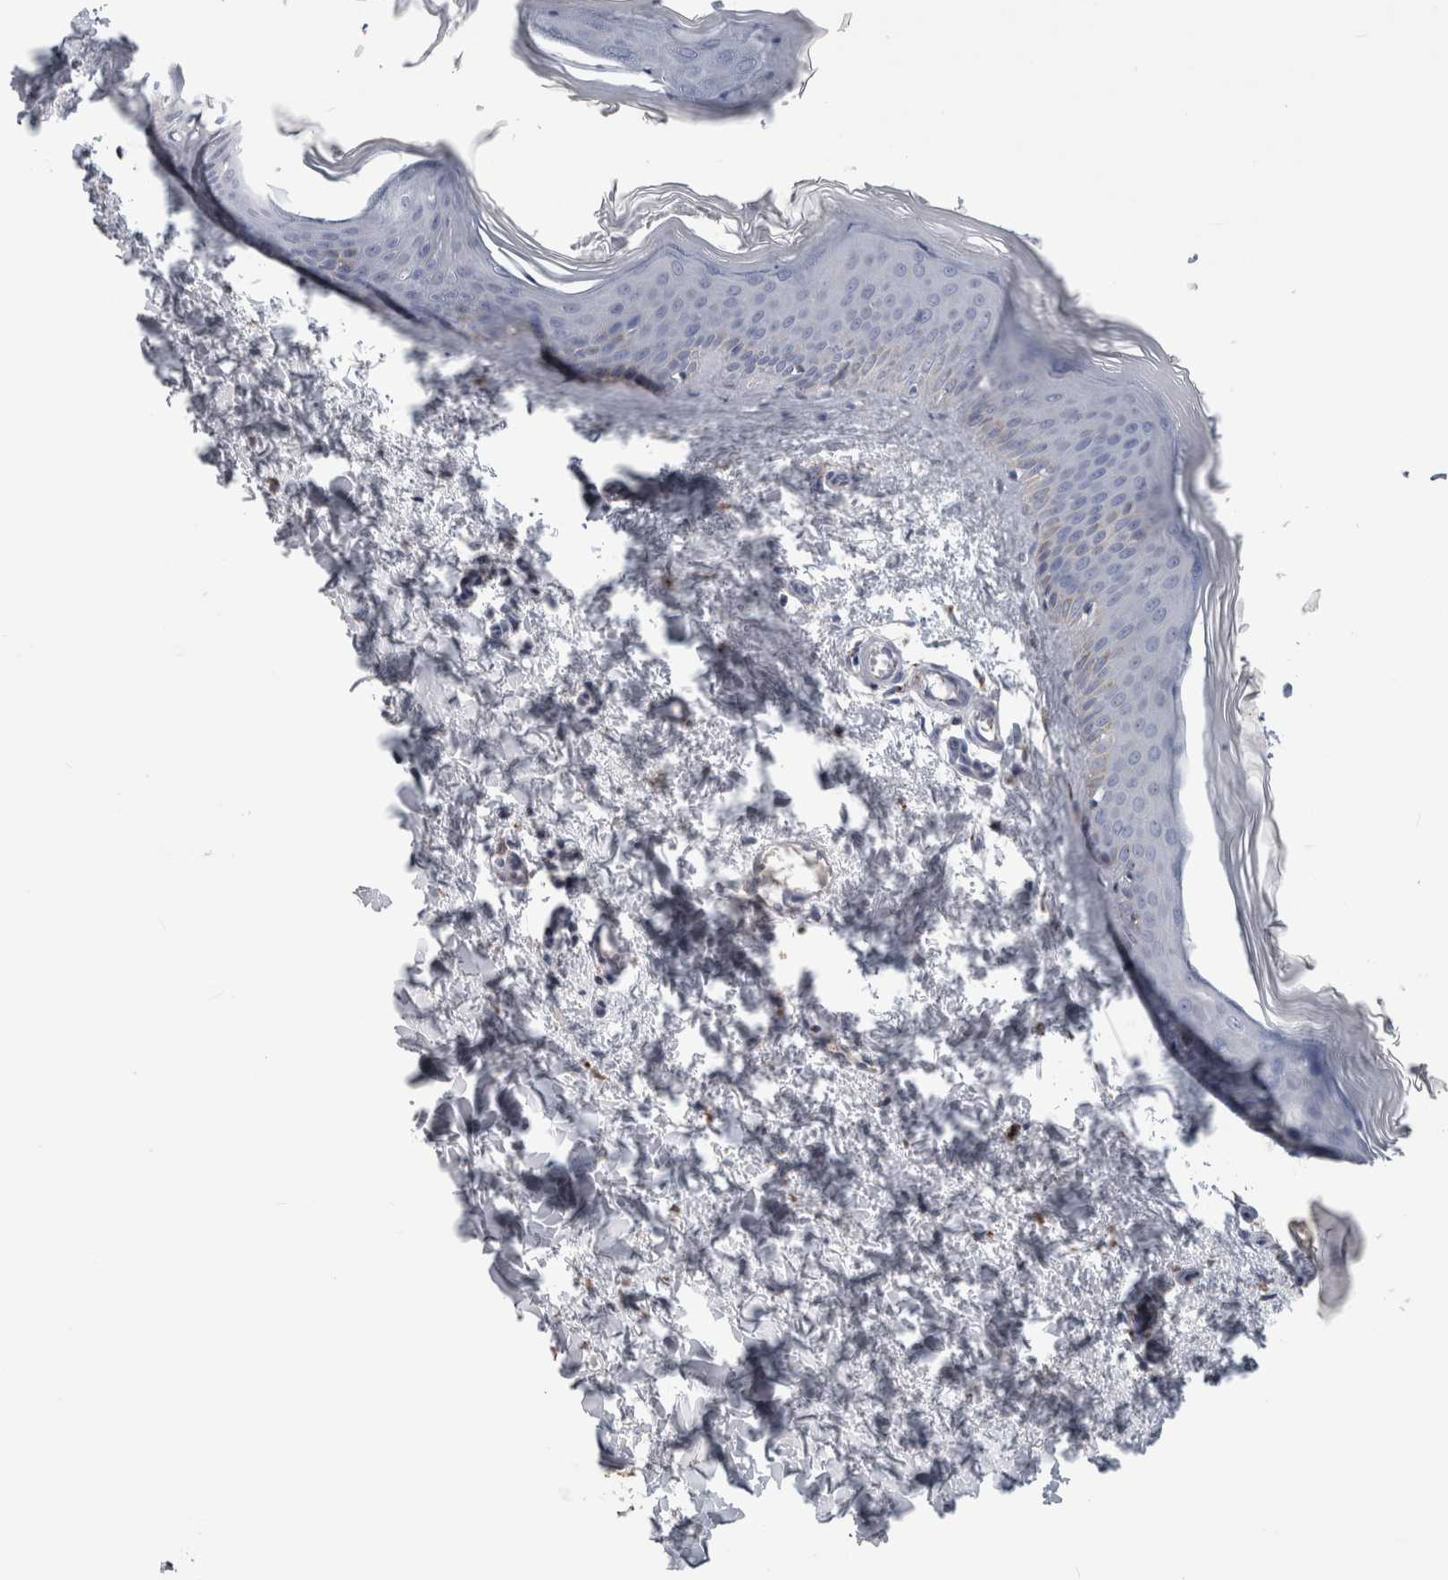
{"staining": {"intensity": "negative", "quantity": "none", "location": "none"}, "tissue": "skin", "cell_type": "Fibroblasts", "image_type": "normal", "snomed": [{"axis": "morphology", "description": "Normal tissue, NOS"}, {"axis": "topography", "description": "Skin"}], "caption": "Fibroblasts show no significant staining in benign skin. Brightfield microscopy of immunohistochemistry (IHC) stained with DAB (3,3'-diaminobenzidine) (brown) and hematoxylin (blue), captured at high magnification.", "gene": "DPP7", "patient": {"sex": "female", "age": 27}}